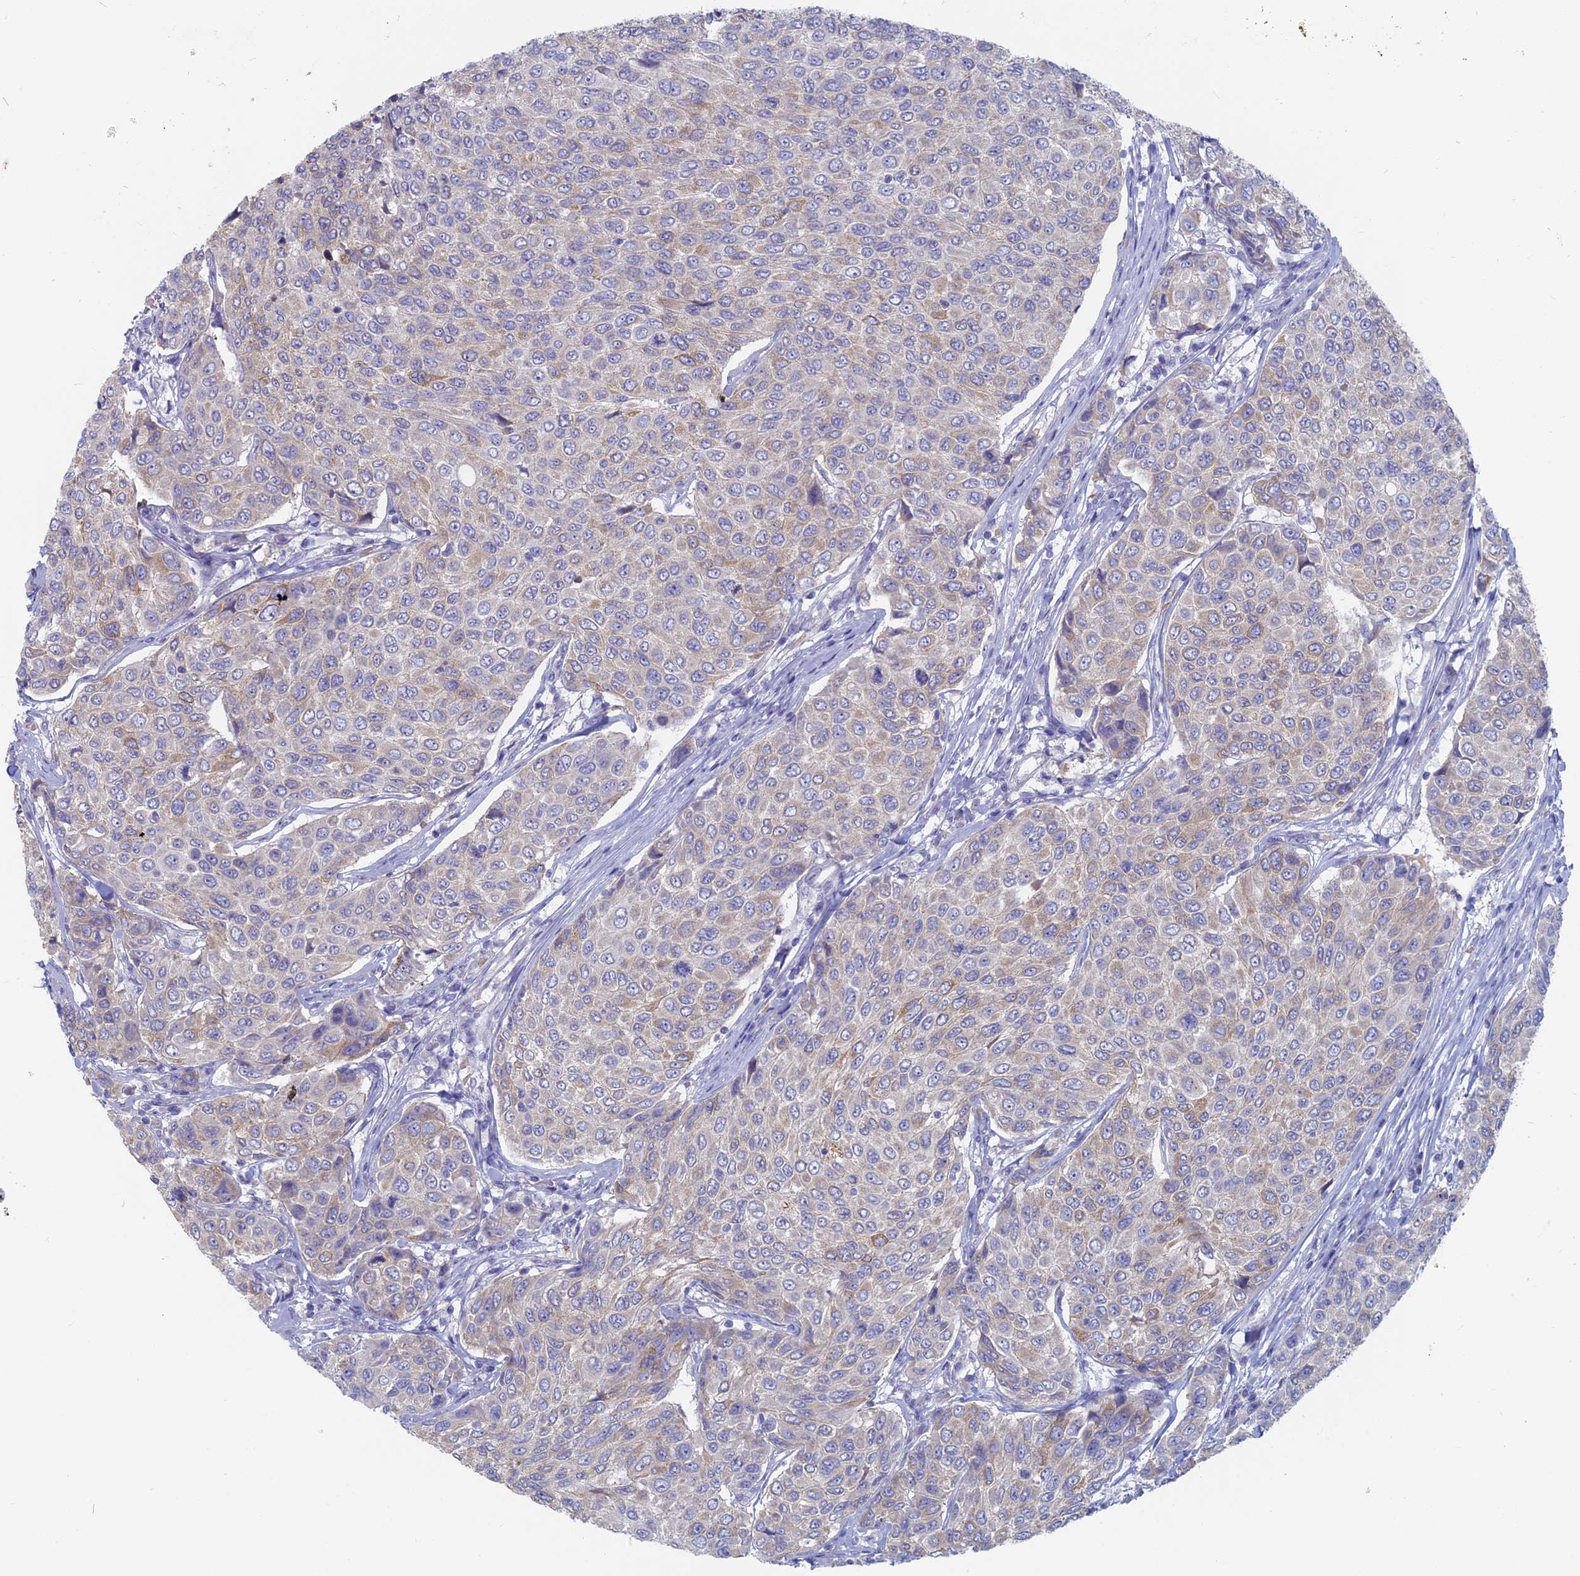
{"staining": {"intensity": "weak", "quantity": "<25%", "location": "cytoplasmic/membranous"}, "tissue": "breast cancer", "cell_type": "Tumor cells", "image_type": "cancer", "snomed": [{"axis": "morphology", "description": "Duct carcinoma"}, {"axis": "topography", "description": "Breast"}], "caption": "High power microscopy image of an IHC image of infiltrating ductal carcinoma (breast), revealing no significant positivity in tumor cells.", "gene": "TBC1D30", "patient": {"sex": "female", "age": 55}}